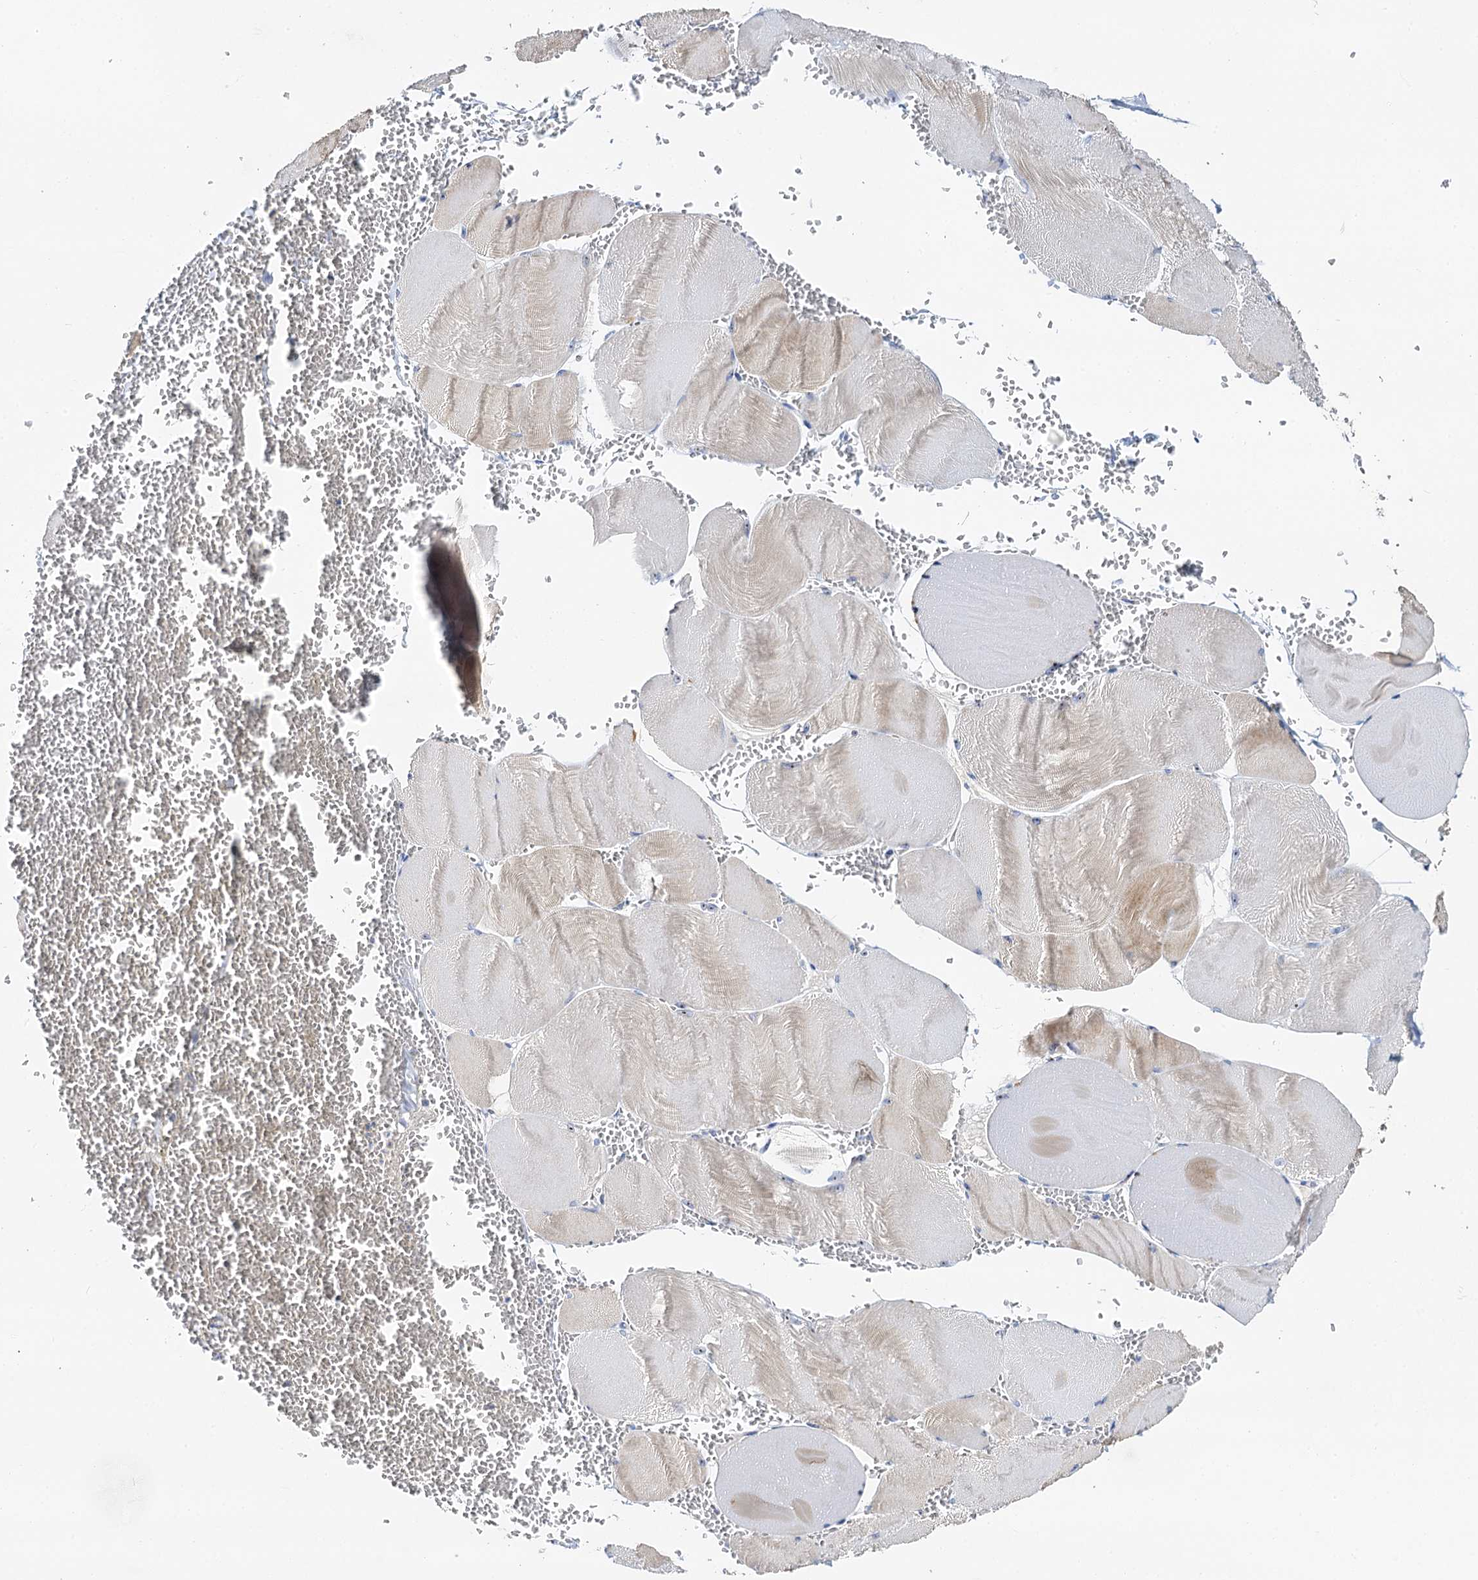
{"staining": {"intensity": "weak", "quantity": "<25%", "location": "cytoplasmic/membranous"}, "tissue": "skeletal muscle", "cell_type": "Myocytes", "image_type": "normal", "snomed": [{"axis": "morphology", "description": "Normal tissue, NOS"}, {"axis": "morphology", "description": "Basal cell carcinoma"}, {"axis": "topography", "description": "Skeletal muscle"}], "caption": "High power microscopy histopathology image of an immunohistochemistry (IHC) image of benign skeletal muscle, revealing no significant expression in myocytes.", "gene": "NOP2", "patient": {"sex": "female", "age": 64}}